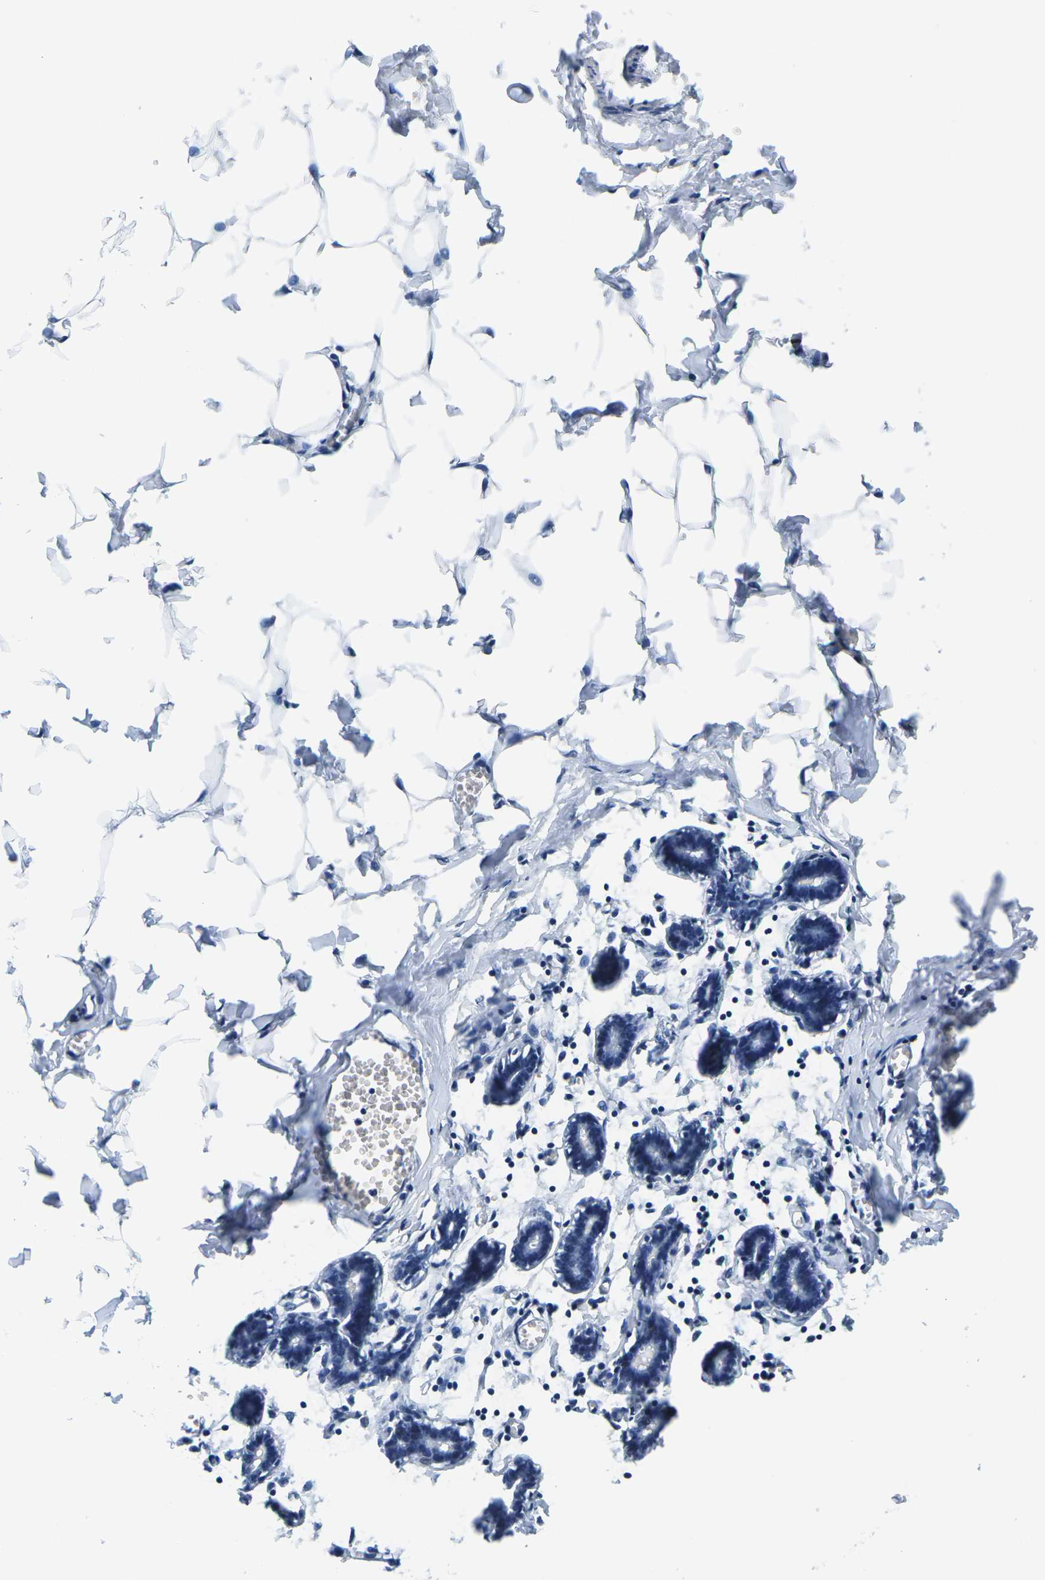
{"staining": {"intensity": "negative", "quantity": "none", "location": "none"}, "tissue": "breast", "cell_type": "Adipocytes", "image_type": "normal", "snomed": [{"axis": "morphology", "description": "Normal tissue, NOS"}, {"axis": "topography", "description": "Breast"}], "caption": "Immunohistochemistry (IHC) histopathology image of unremarkable breast: human breast stained with DAB (3,3'-diaminobenzidine) displays no significant protein expression in adipocytes.", "gene": "PRPF8", "patient": {"sex": "female", "age": 27}}